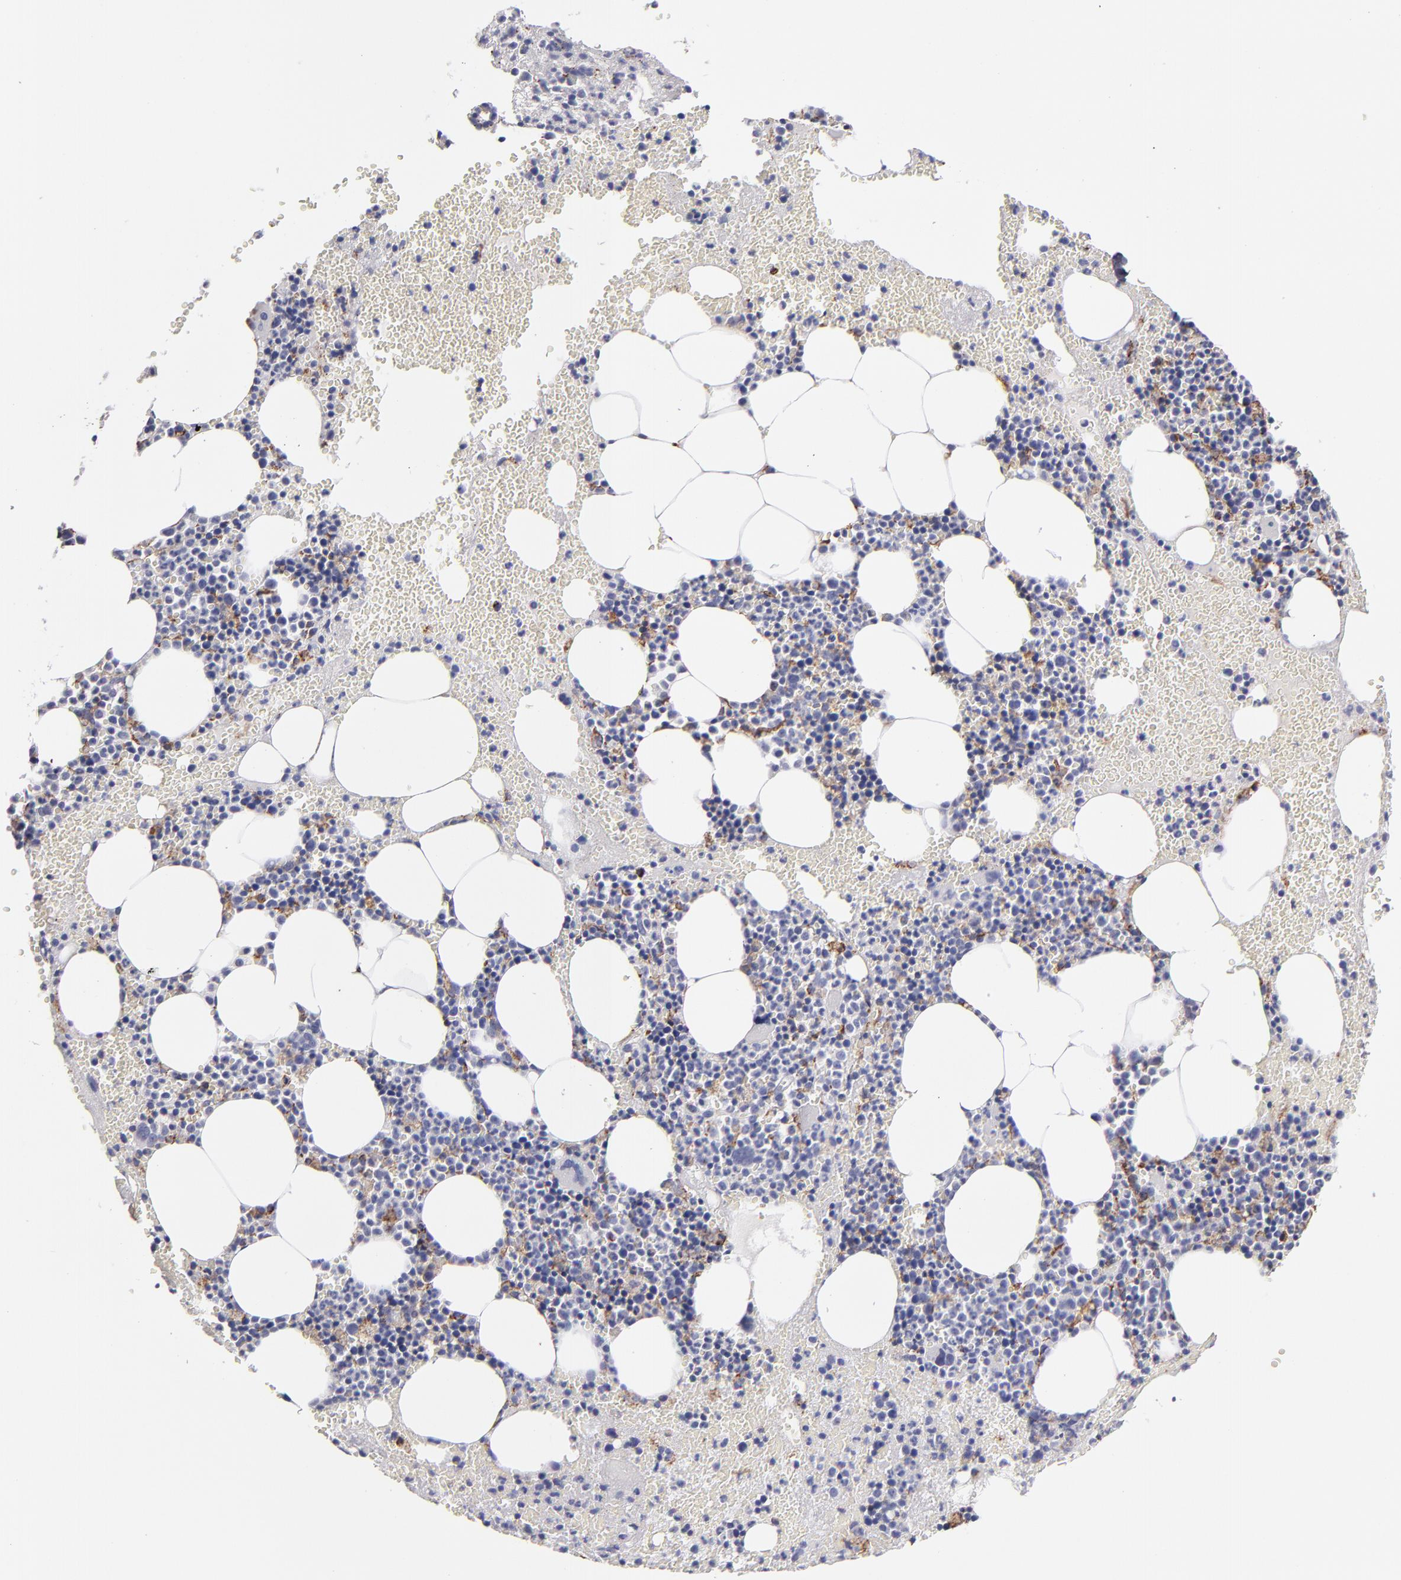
{"staining": {"intensity": "moderate", "quantity": "<25%", "location": "cytoplasmic/membranous"}, "tissue": "bone marrow", "cell_type": "Hematopoietic cells", "image_type": "normal", "snomed": [{"axis": "morphology", "description": "Normal tissue, NOS"}, {"axis": "topography", "description": "Bone marrow"}], "caption": "The immunohistochemical stain highlights moderate cytoplasmic/membranous positivity in hematopoietic cells of normal bone marrow. The staining was performed using DAB (3,3'-diaminobenzidine) to visualize the protein expression in brown, while the nuclei were stained in blue with hematoxylin (Magnification: 20x).", "gene": "GLDC", "patient": {"sex": "male", "age": 82}}